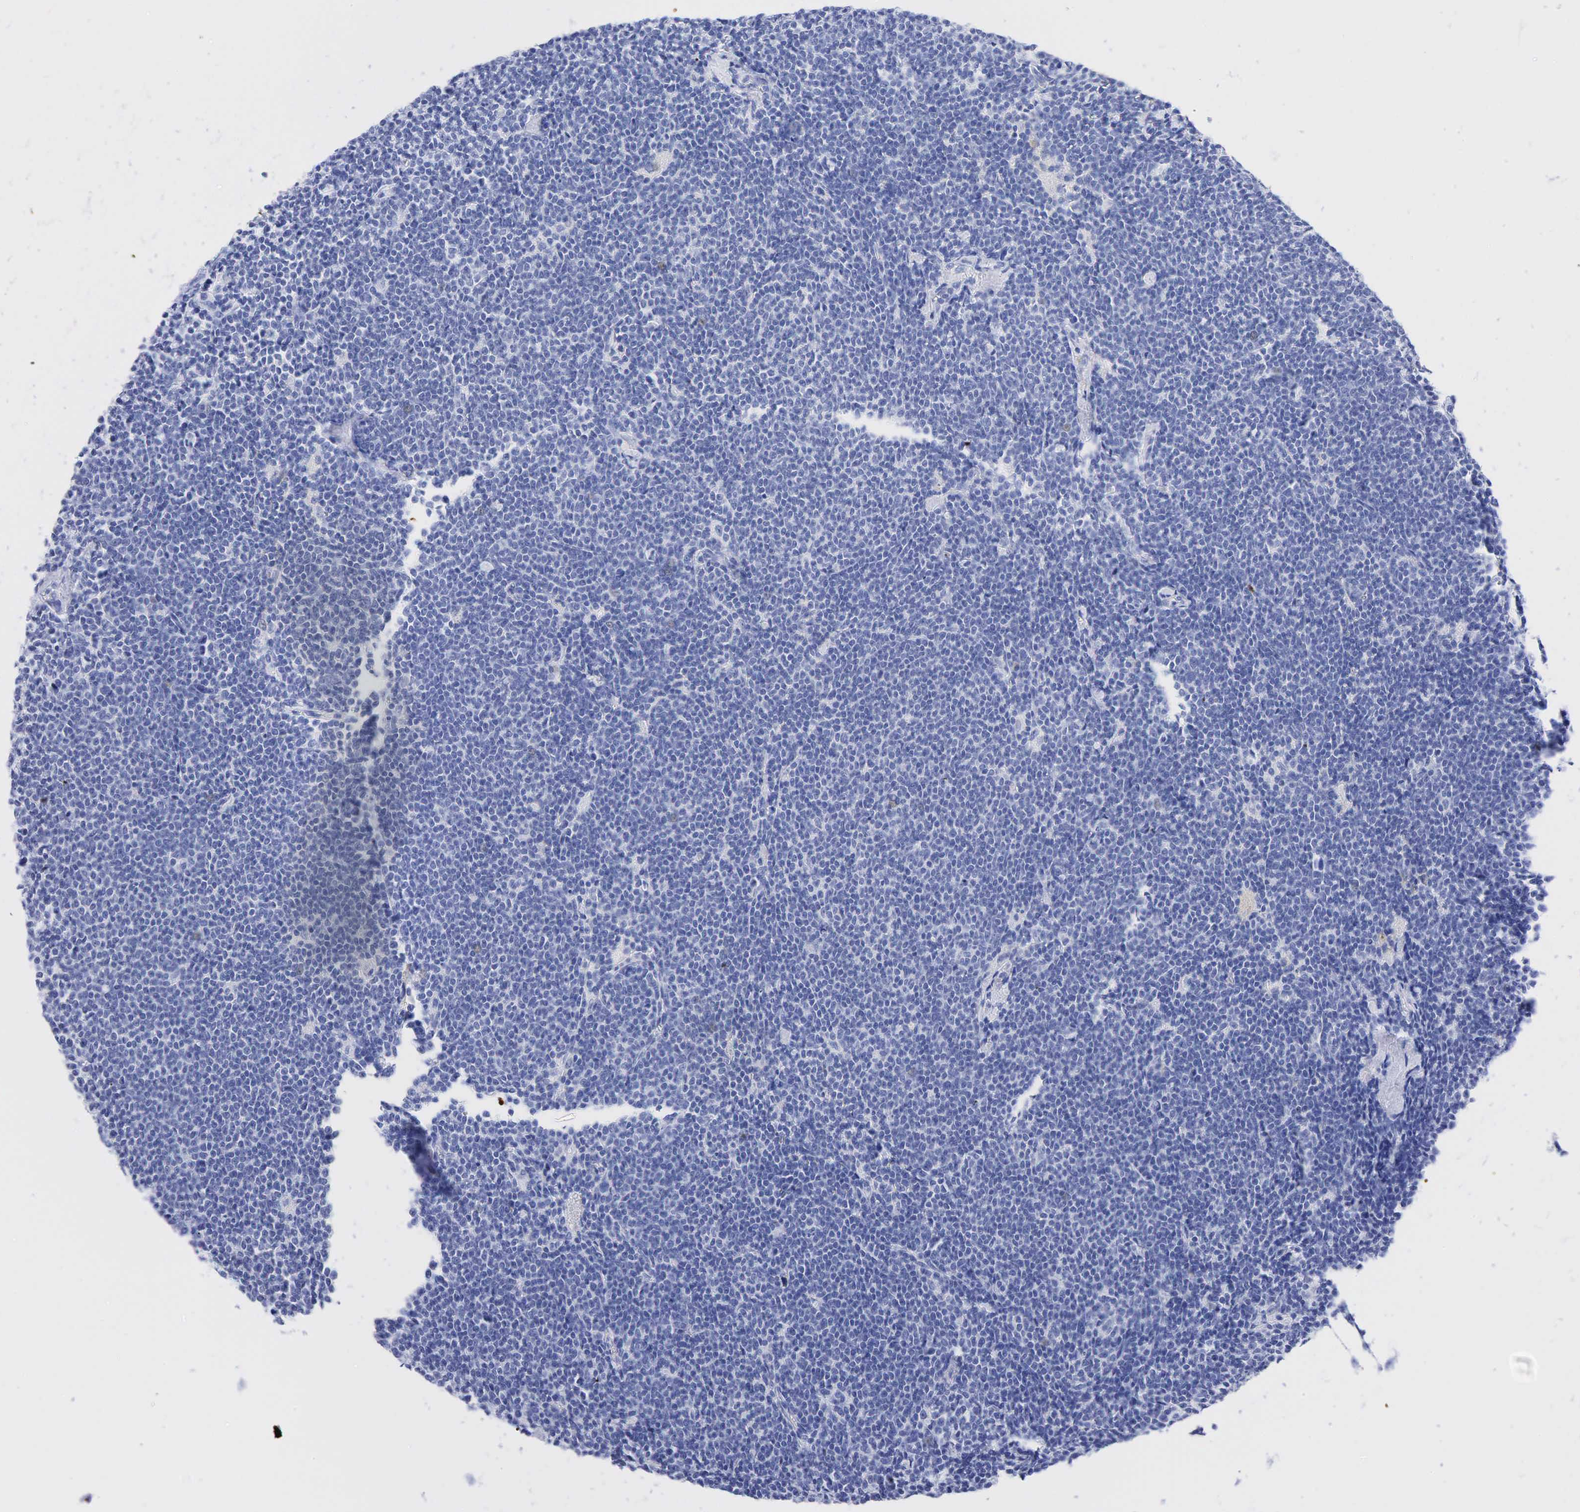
{"staining": {"intensity": "negative", "quantity": "none", "location": "none"}, "tissue": "lymphoma", "cell_type": "Tumor cells", "image_type": "cancer", "snomed": [{"axis": "morphology", "description": "Malignant lymphoma, non-Hodgkin's type, Low grade"}, {"axis": "topography", "description": "Lymph node"}], "caption": "This is a micrograph of IHC staining of malignant lymphoma, non-Hodgkin's type (low-grade), which shows no staining in tumor cells.", "gene": "INHA", "patient": {"sex": "male", "age": 65}}